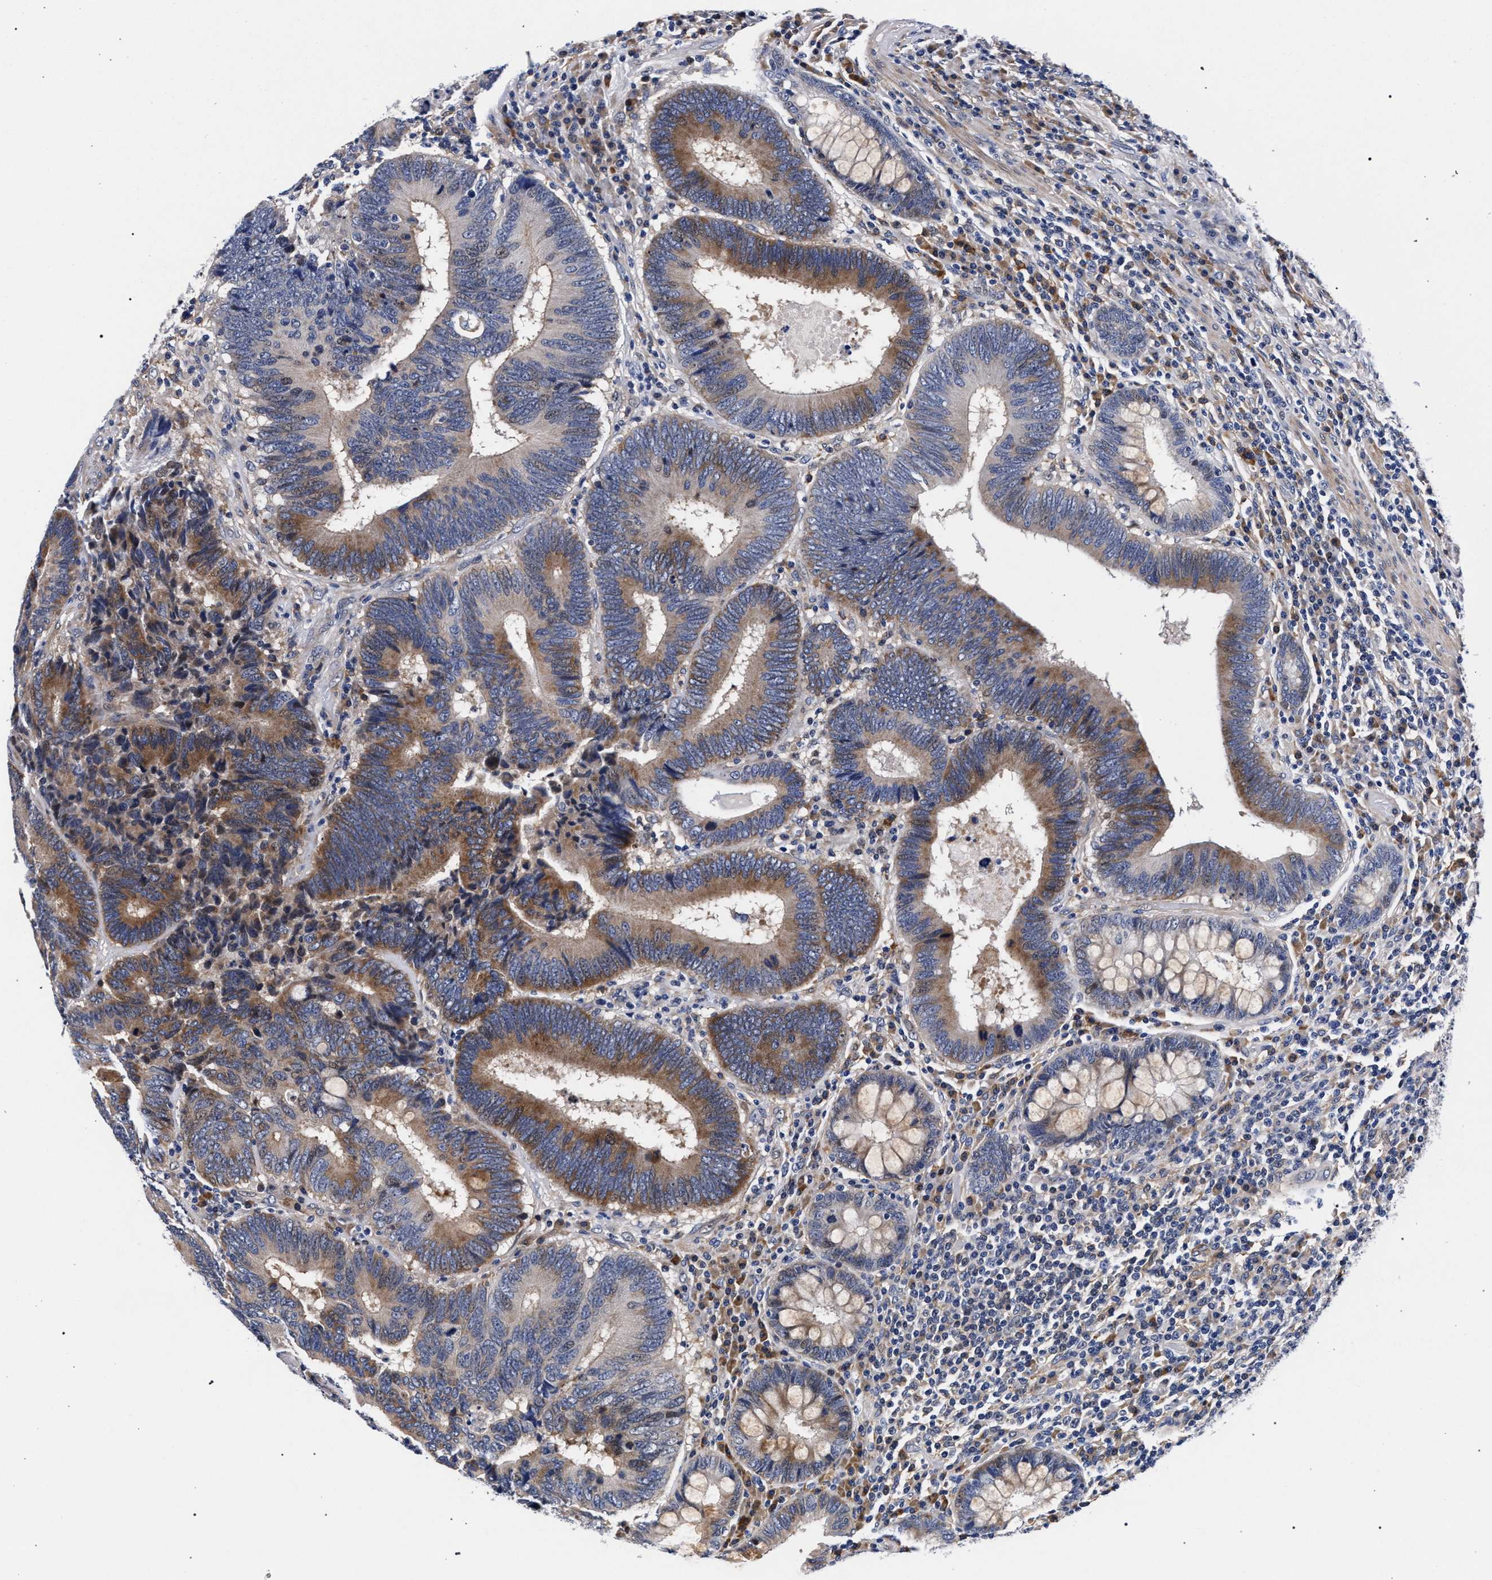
{"staining": {"intensity": "moderate", "quantity": ">75%", "location": "cytoplasmic/membranous"}, "tissue": "colorectal cancer", "cell_type": "Tumor cells", "image_type": "cancer", "snomed": [{"axis": "morphology", "description": "Adenocarcinoma, NOS"}, {"axis": "topography", "description": "Colon"}], "caption": "The photomicrograph shows staining of adenocarcinoma (colorectal), revealing moderate cytoplasmic/membranous protein staining (brown color) within tumor cells.", "gene": "ZNF462", "patient": {"sex": "female", "age": 78}}